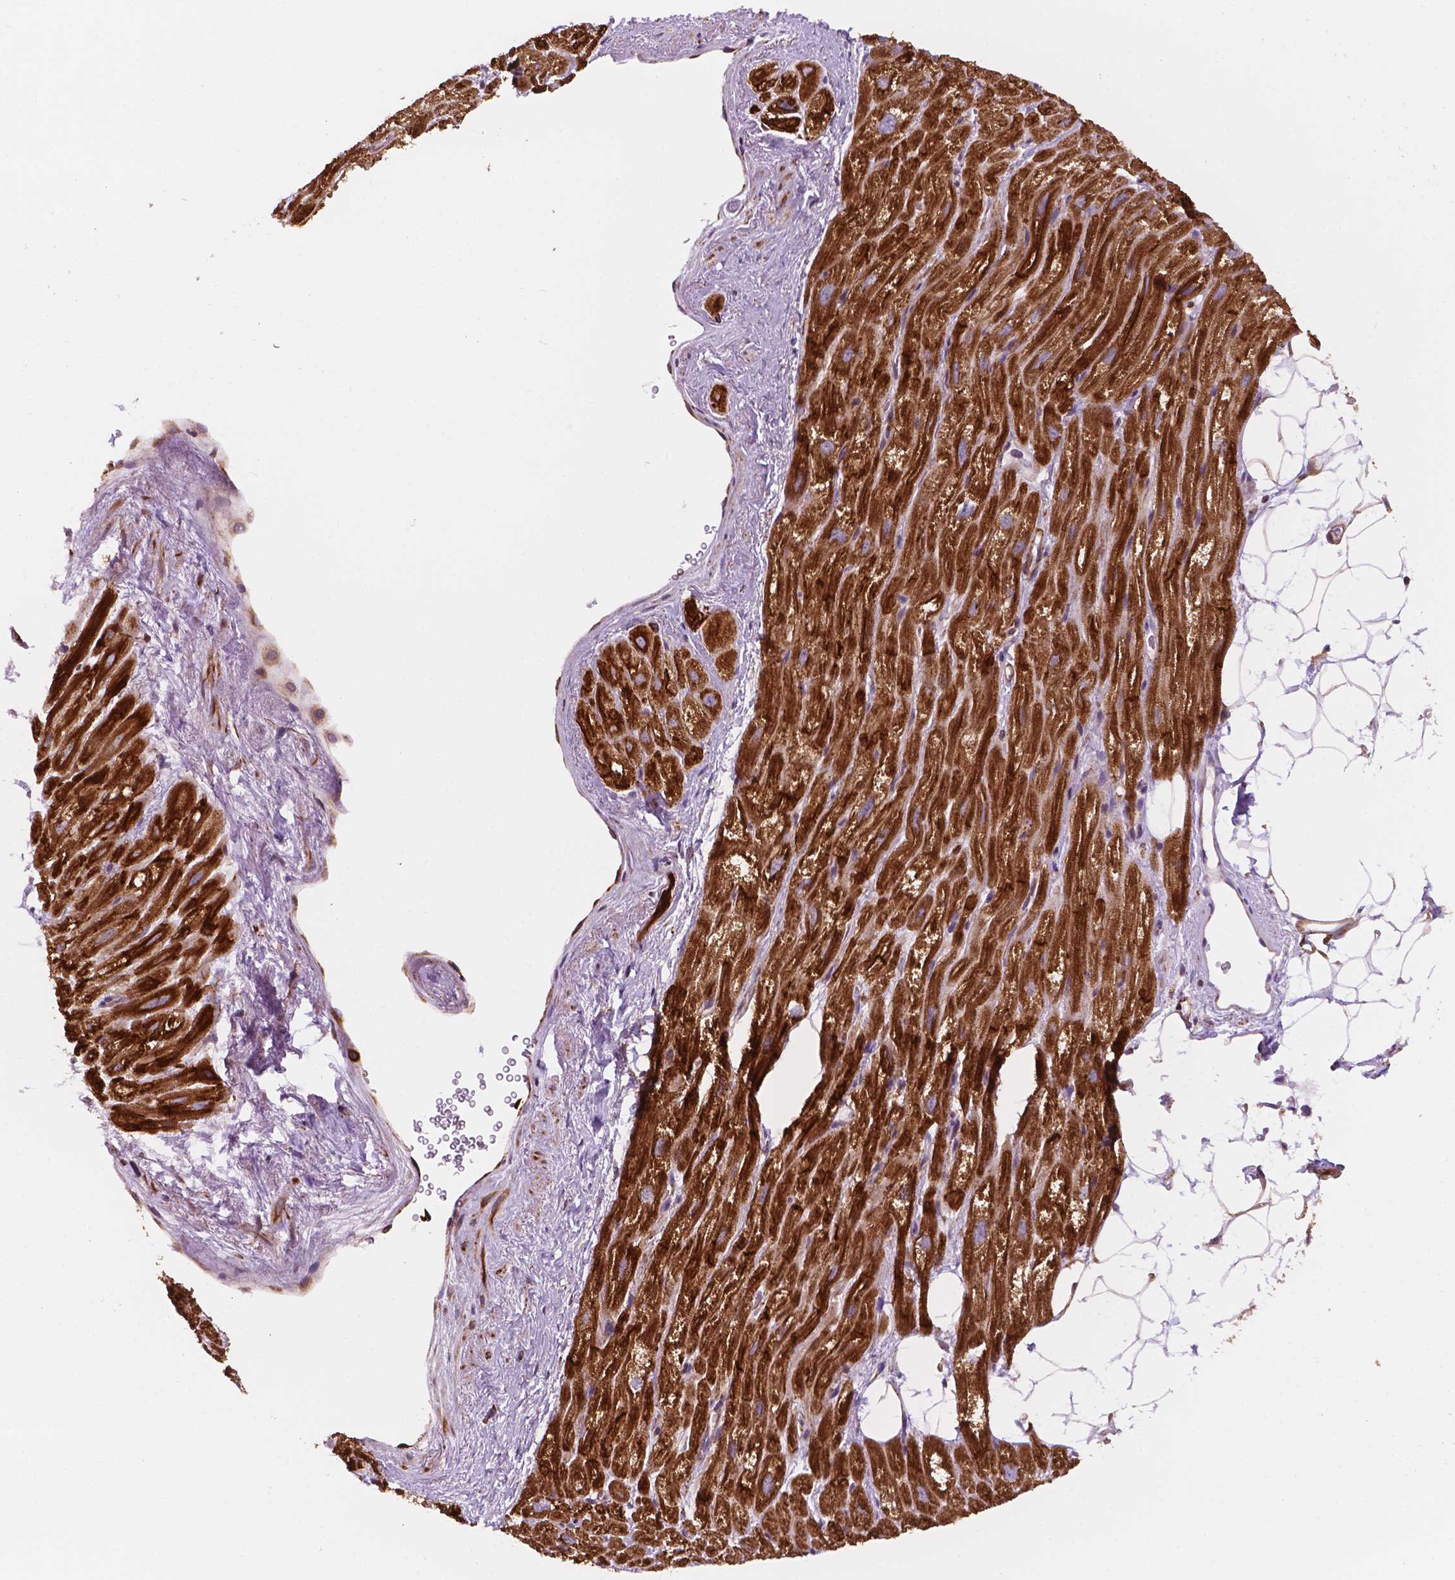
{"staining": {"intensity": "strong", "quantity": ">75%", "location": "cytoplasmic/membranous"}, "tissue": "heart muscle", "cell_type": "Cardiomyocytes", "image_type": "normal", "snomed": [{"axis": "morphology", "description": "Normal tissue, NOS"}, {"axis": "topography", "description": "Heart"}], "caption": "An image showing strong cytoplasmic/membranous staining in about >75% of cardiomyocytes in unremarkable heart muscle, as visualized by brown immunohistochemical staining.", "gene": "GEMIN4", "patient": {"sex": "female", "age": 69}}